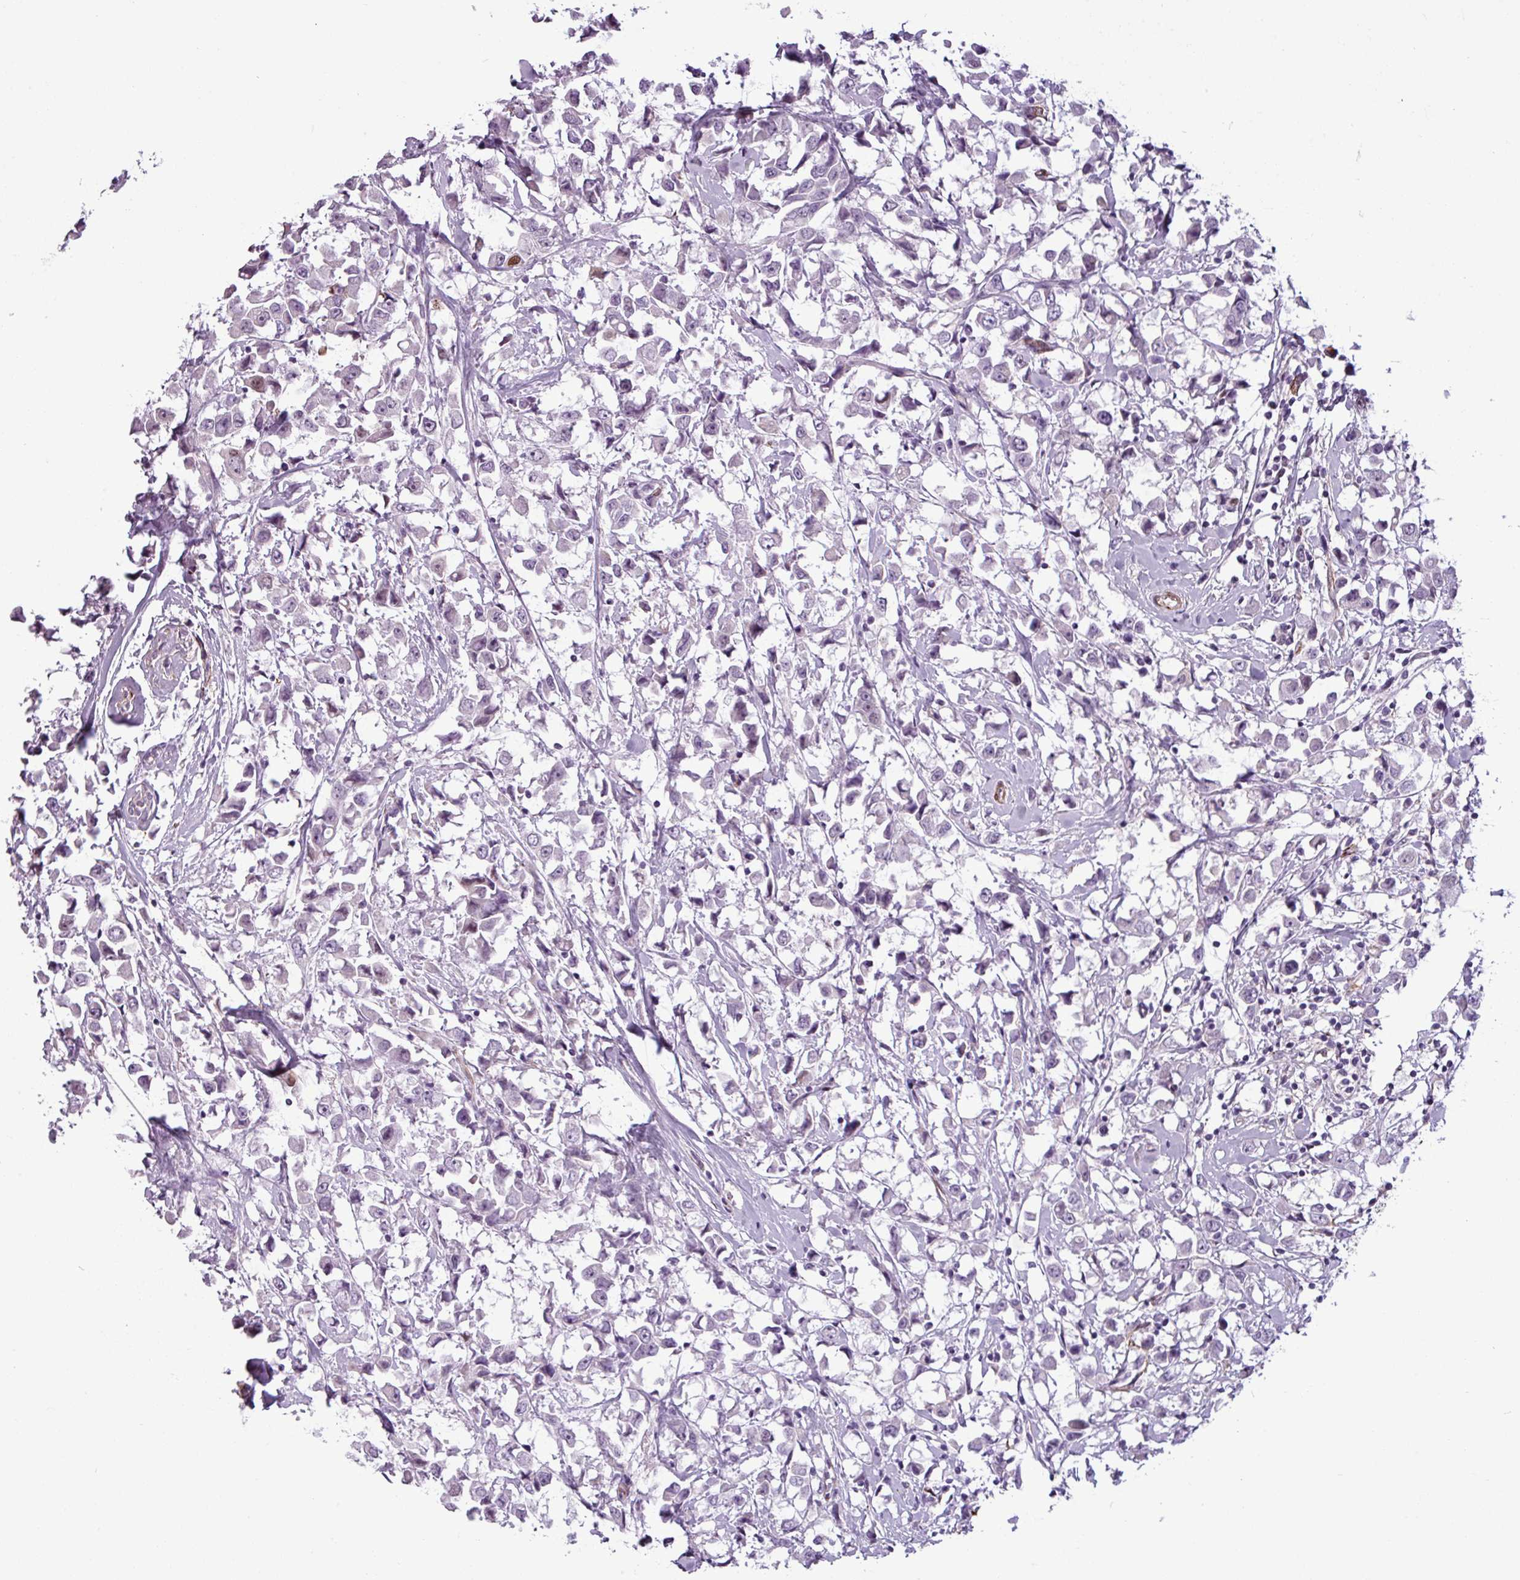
{"staining": {"intensity": "negative", "quantity": "none", "location": "none"}, "tissue": "breast cancer", "cell_type": "Tumor cells", "image_type": "cancer", "snomed": [{"axis": "morphology", "description": "Duct carcinoma"}, {"axis": "topography", "description": "Breast"}], "caption": "The photomicrograph reveals no significant staining in tumor cells of intraductal carcinoma (breast).", "gene": "ATP10A", "patient": {"sex": "female", "age": 61}}